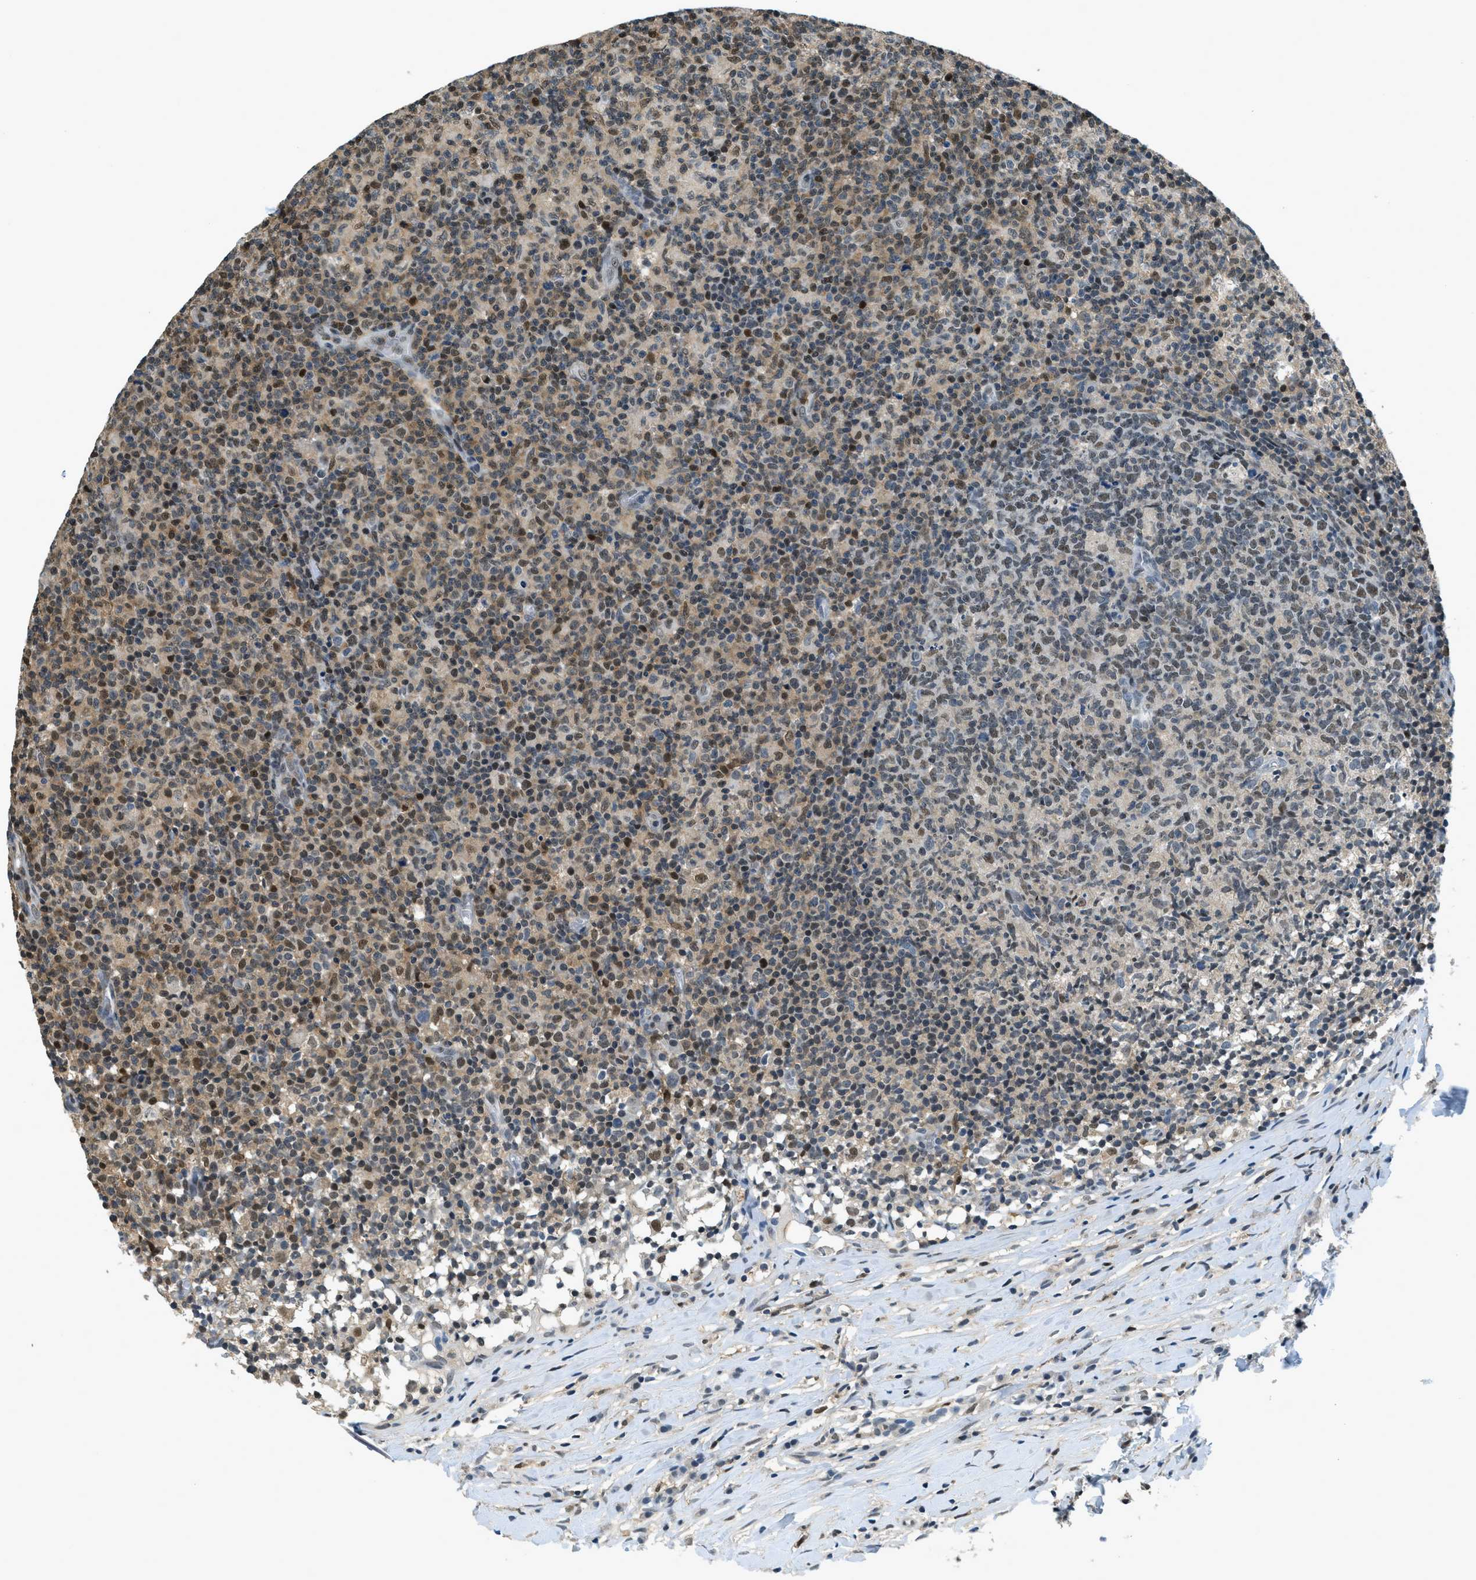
{"staining": {"intensity": "weak", "quantity": ">75%", "location": "nuclear"}, "tissue": "lymph node", "cell_type": "Germinal center cells", "image_type": "normal", "snomed": [{"axis": "morphology", "description": "Normal tissue, NOS"}, {"axis": "morphology", "description": "Inflammation, NOS"}, {"axis": "topography", "description": "Lymph node"}], "caption": "Weak nuclear positivity is seen in approximately >75% of germinal center cells in benign lymph node. (brown staining indicates protein expression, while blue staining denotes nuclei).", "gene": "OGFR", "patient": {"sex": "male", "age": 55}}